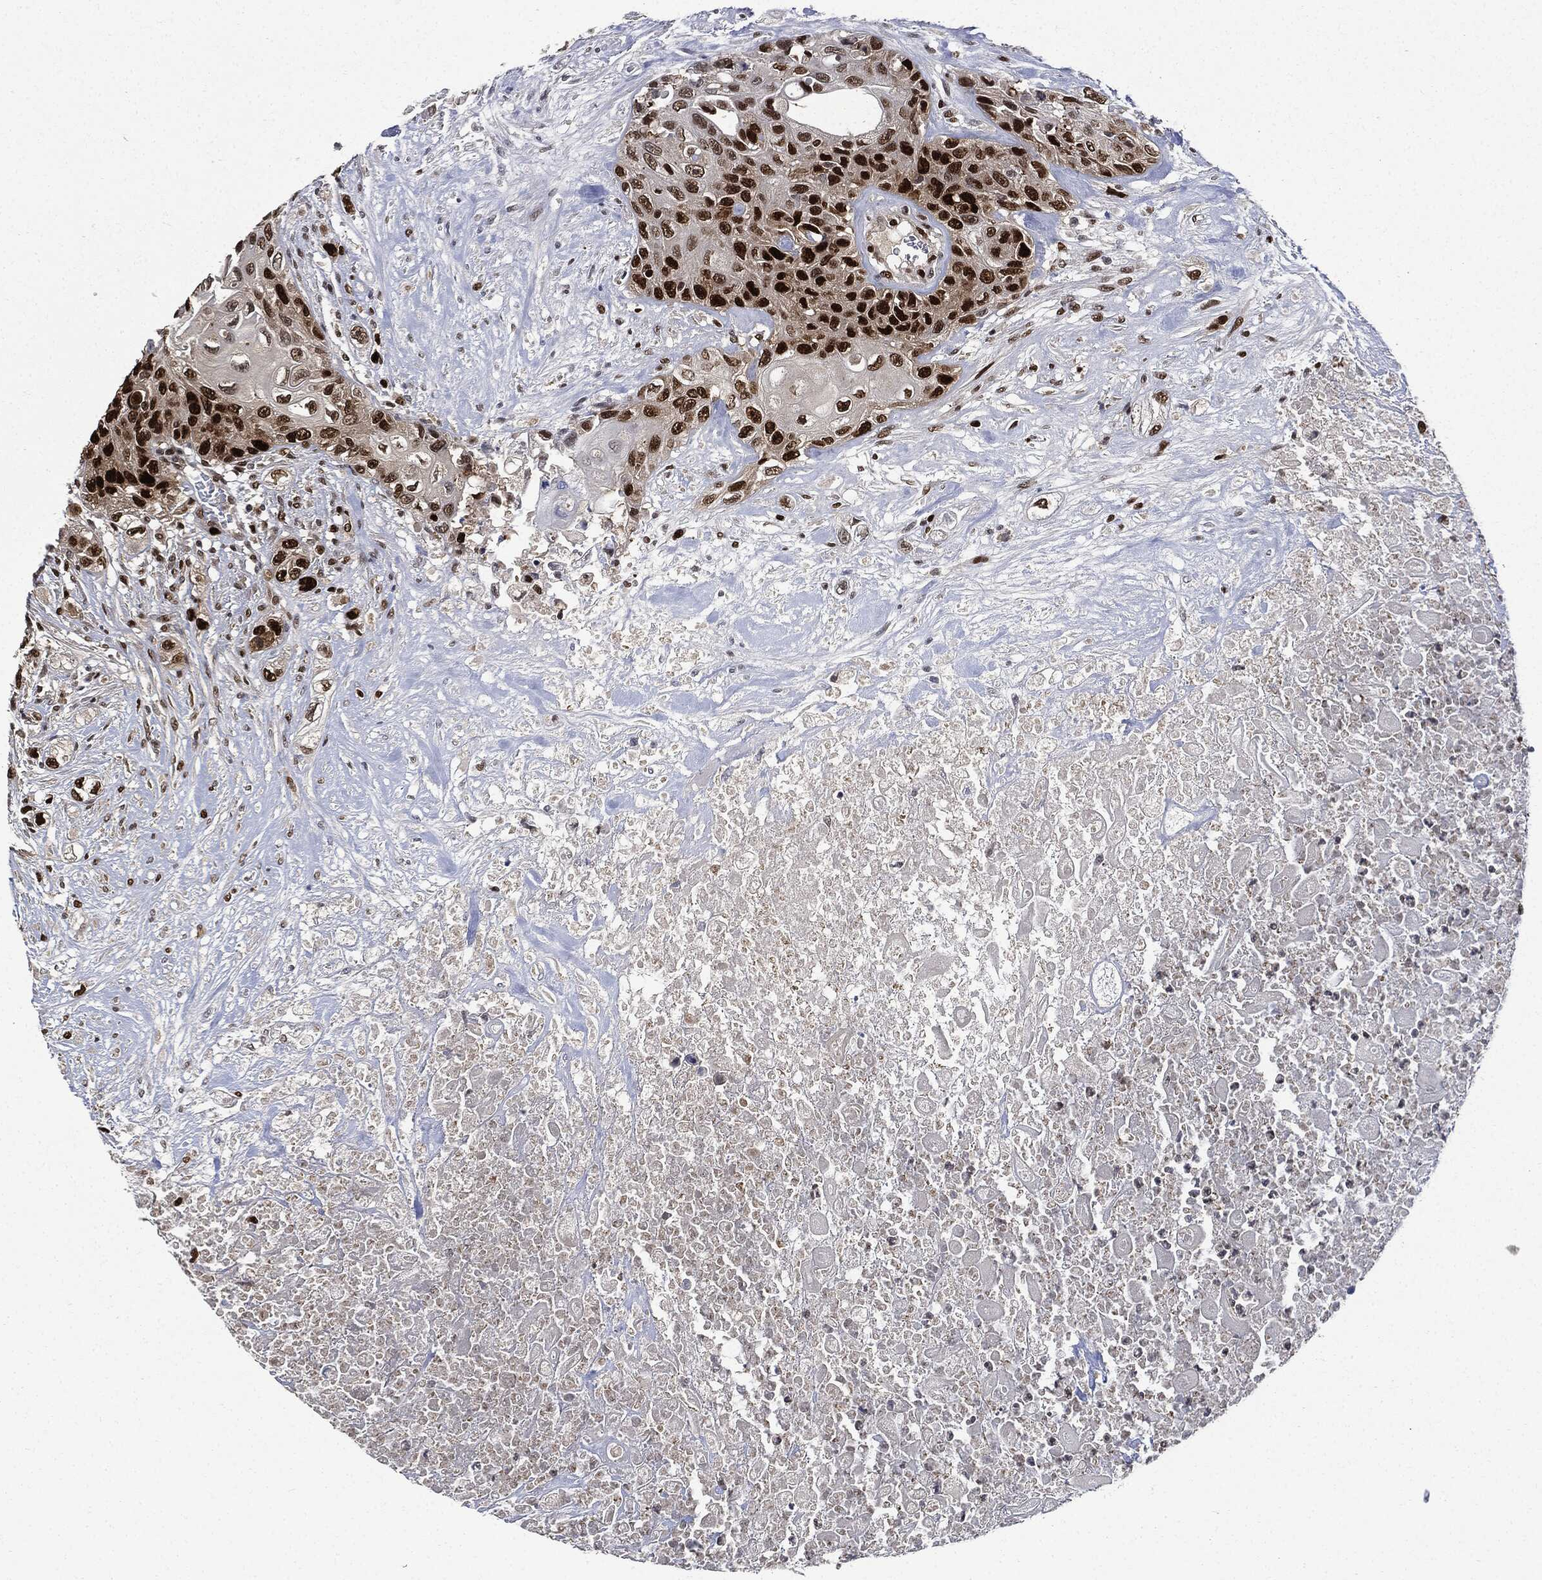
{"staining": {"intensity": "strong", "quantity": ">75%", "location": "nuclear"}, "tissue": "urothelial cancer", "cell_type": "Tumor cells", "image_type": "cancer", "snomed": [{"axis": "morphology", "description": "Urothelial carcinoma, High grade"}, {"axis": "topography", "description": "Urinary bladder"}], "caption": "A high-resolution photomicrograph shows IHC staining of urothelial cancer, which demonstrates strong nuclear expression in about >75% of tumor cells.", "gene": "PCNA", "patient": {"sex": "female", "age": 56}}